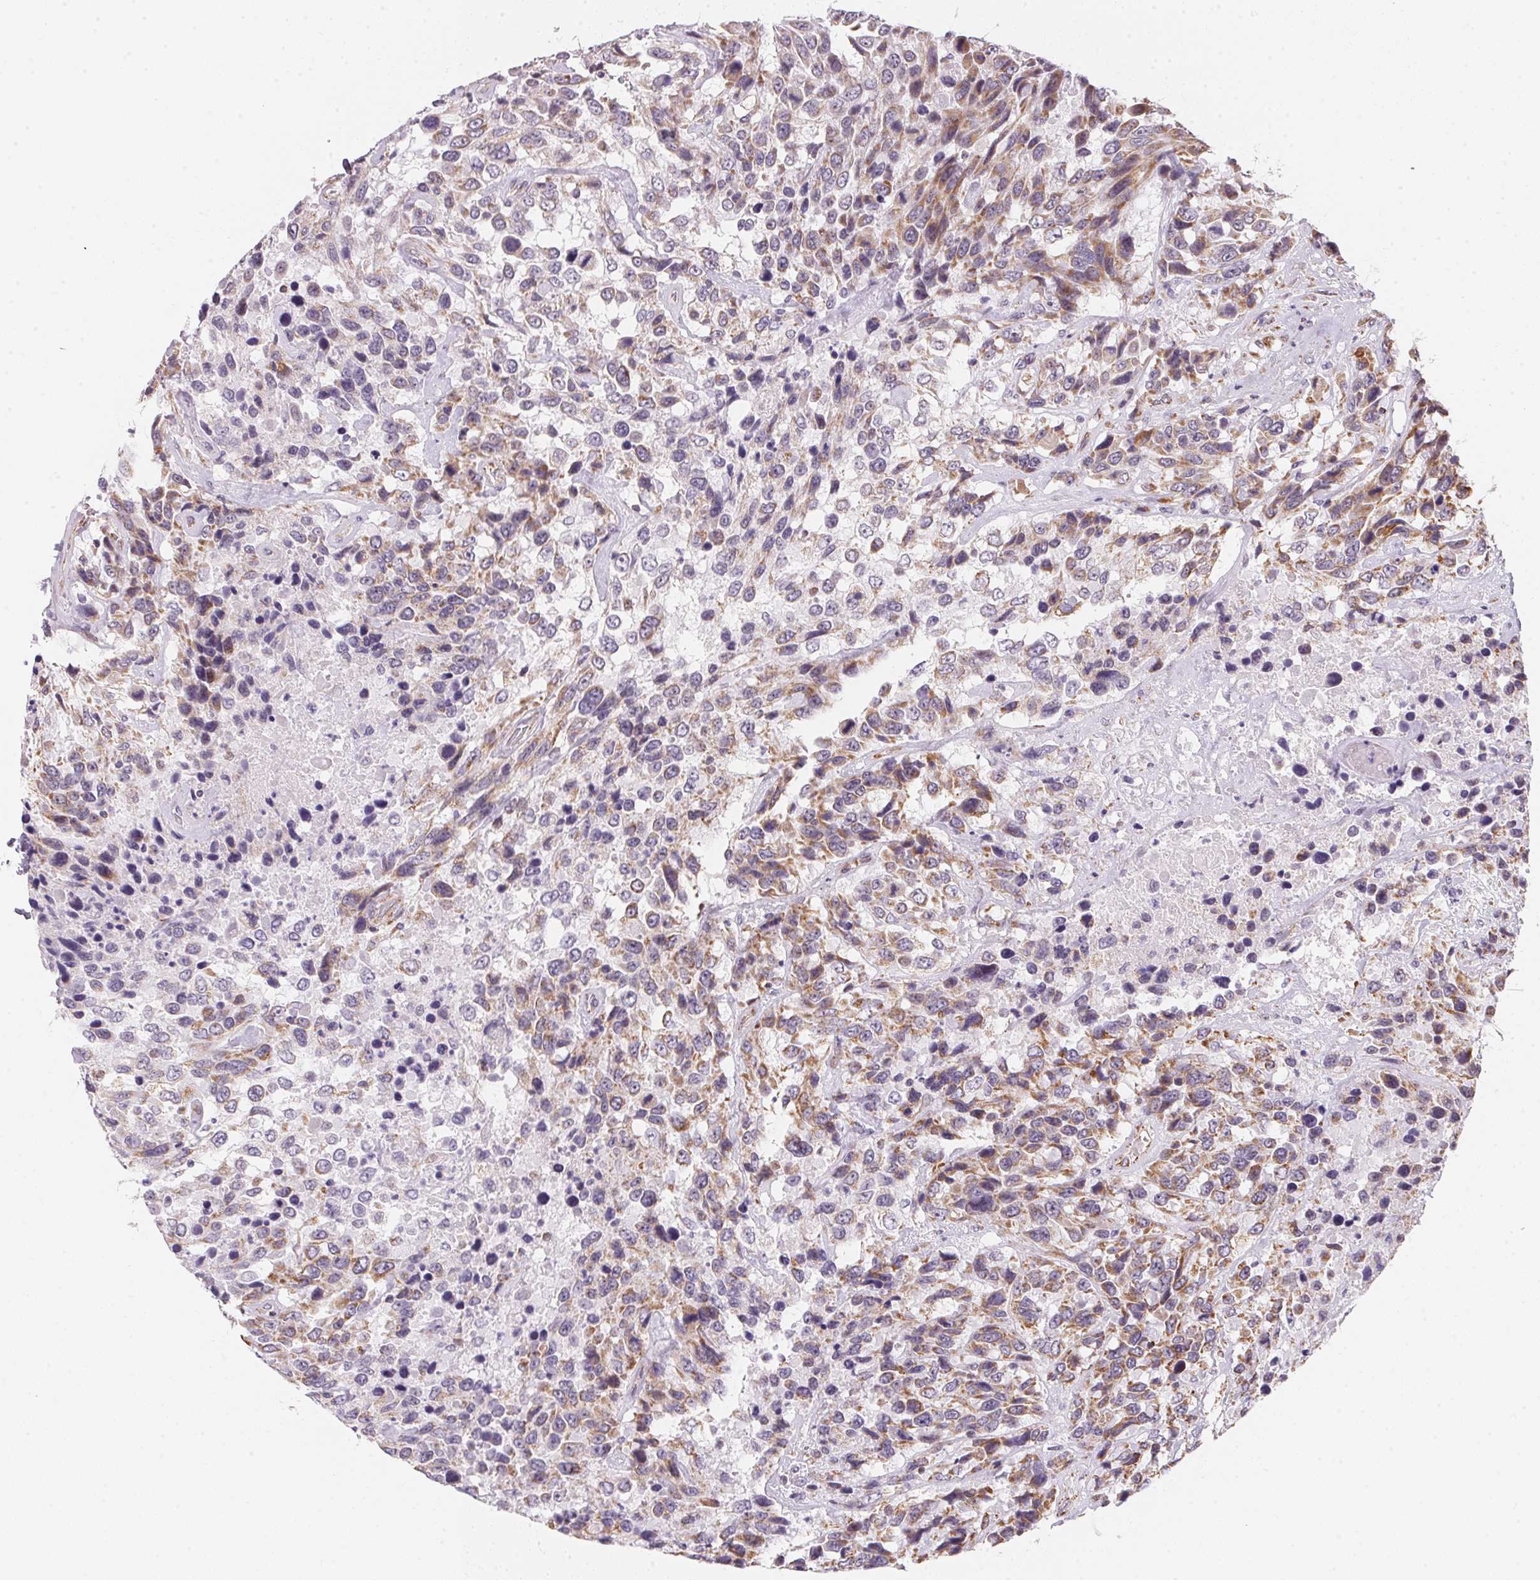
{"staining": {"intensity": "moderate", "quantity": "25%-75%", "location": "cytoplasmic/membranous"}, "tissue": "urothelial cancer", "cell_type": "Tumor cells", "image_type": "cancer", "snomed": [{"axis": "morphology", "description": "Urothelial carcinoma, High grade"}, {"axis": "topography", "description": "Urinary bladder"}], "caption": "IHC image of urothelial cancer stained for a protein (brown), which displays medium levels of moderate cytoplasmic/membranous staining in about 25%-75% of tumor cells.", "gene": "GIPC2", "patient": {"sex": "female", "age": 70}}